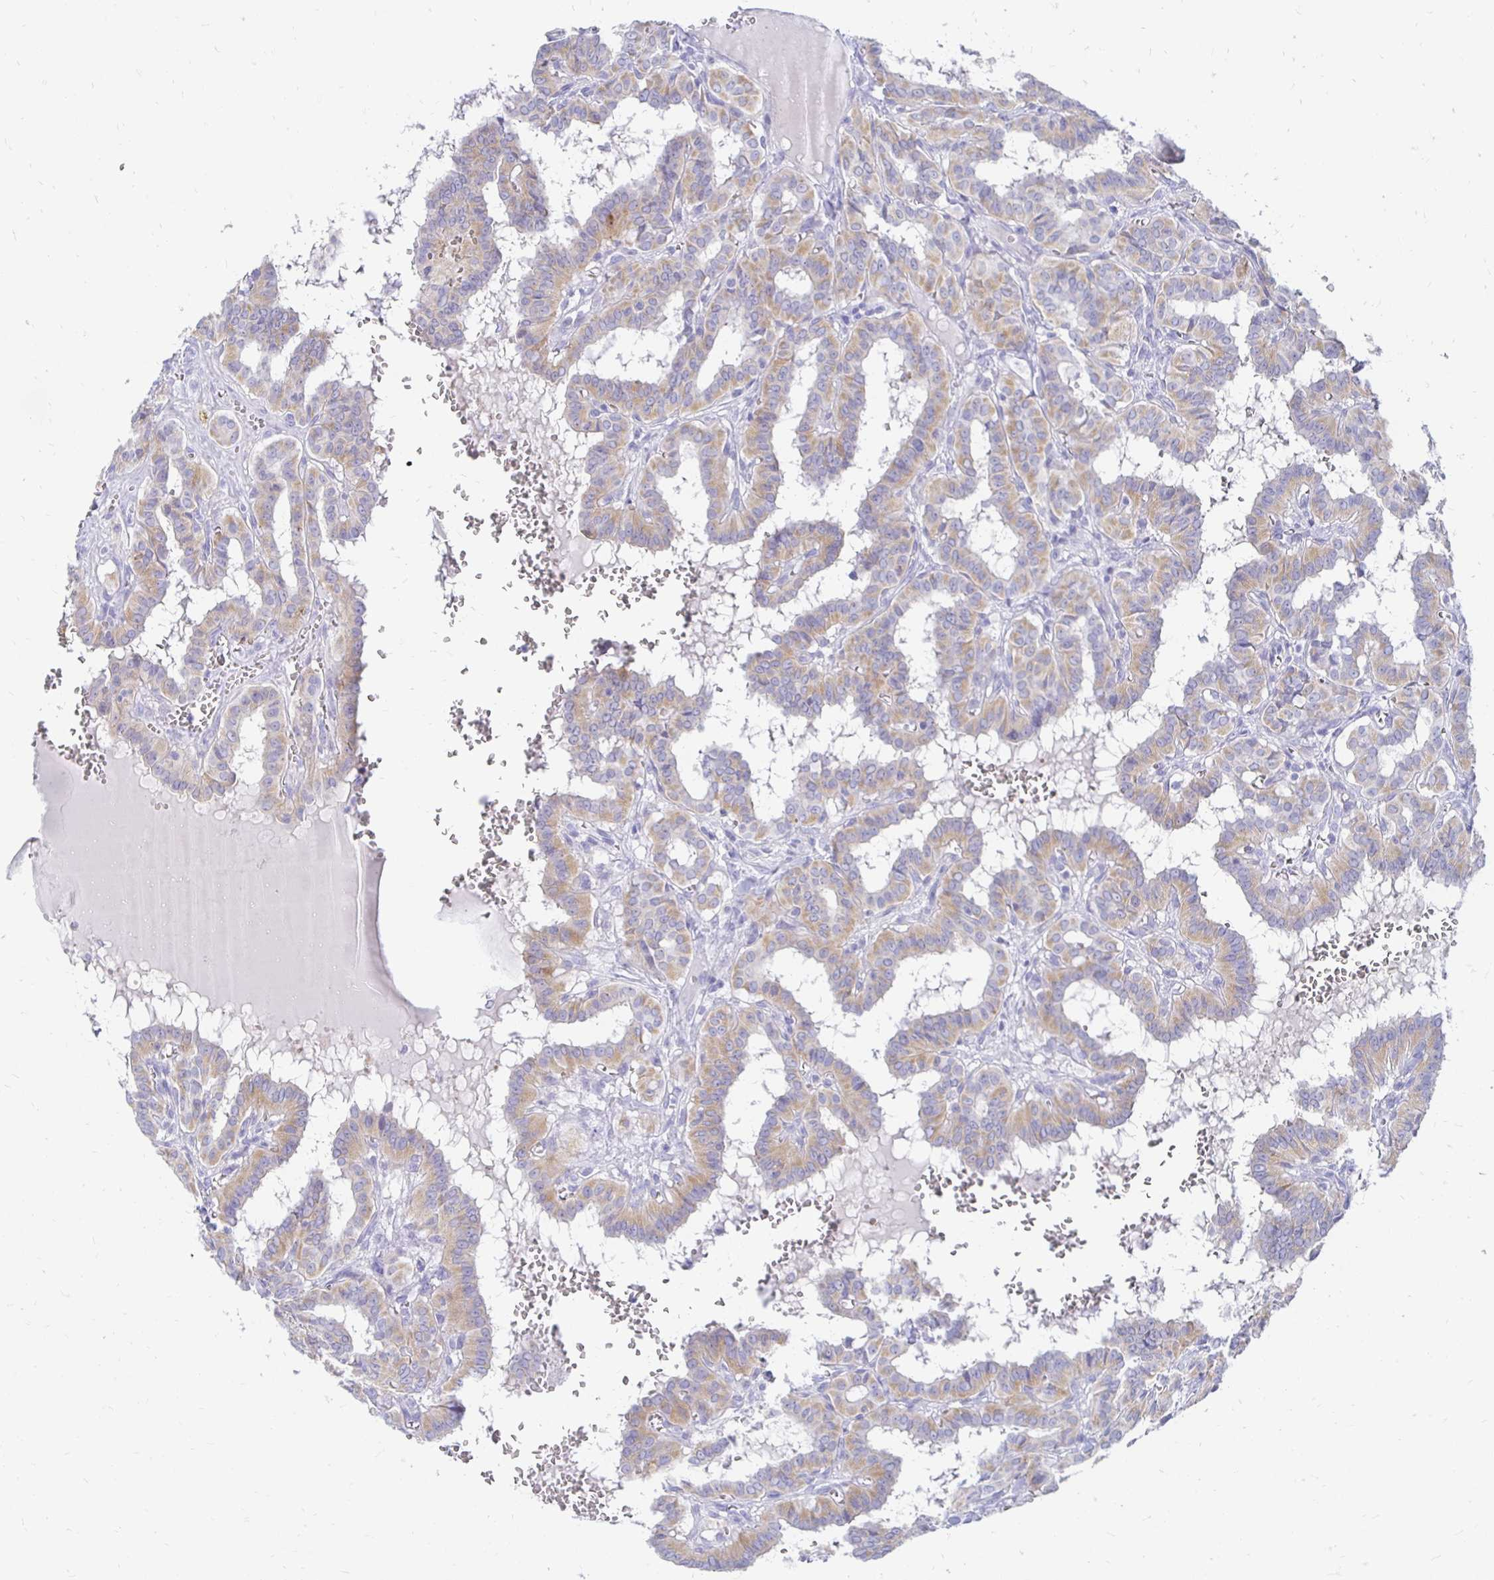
{"staining": {"intensity": "weak", "quantity": "25%-75%", "location": "cytoplasmic/membranous"}, "tissue": "thyroid cancer", "cell_type": "Tumor cells", "image_type": "cancer", "snomed": [{"axis": "morphology", "description": "Papillary adenocarcinoma, NOS"}, {"axis": "topography", "description": "Thyroid gland"}], "caption": "Immunohistochemical staining of thyroid cancer displays low levels of weak cytoplasmic/membranous protein positivity in about 25%-75% of tumor cells.", "gene": "PEG10", "patient": {"sex": "female", "age": 21}}